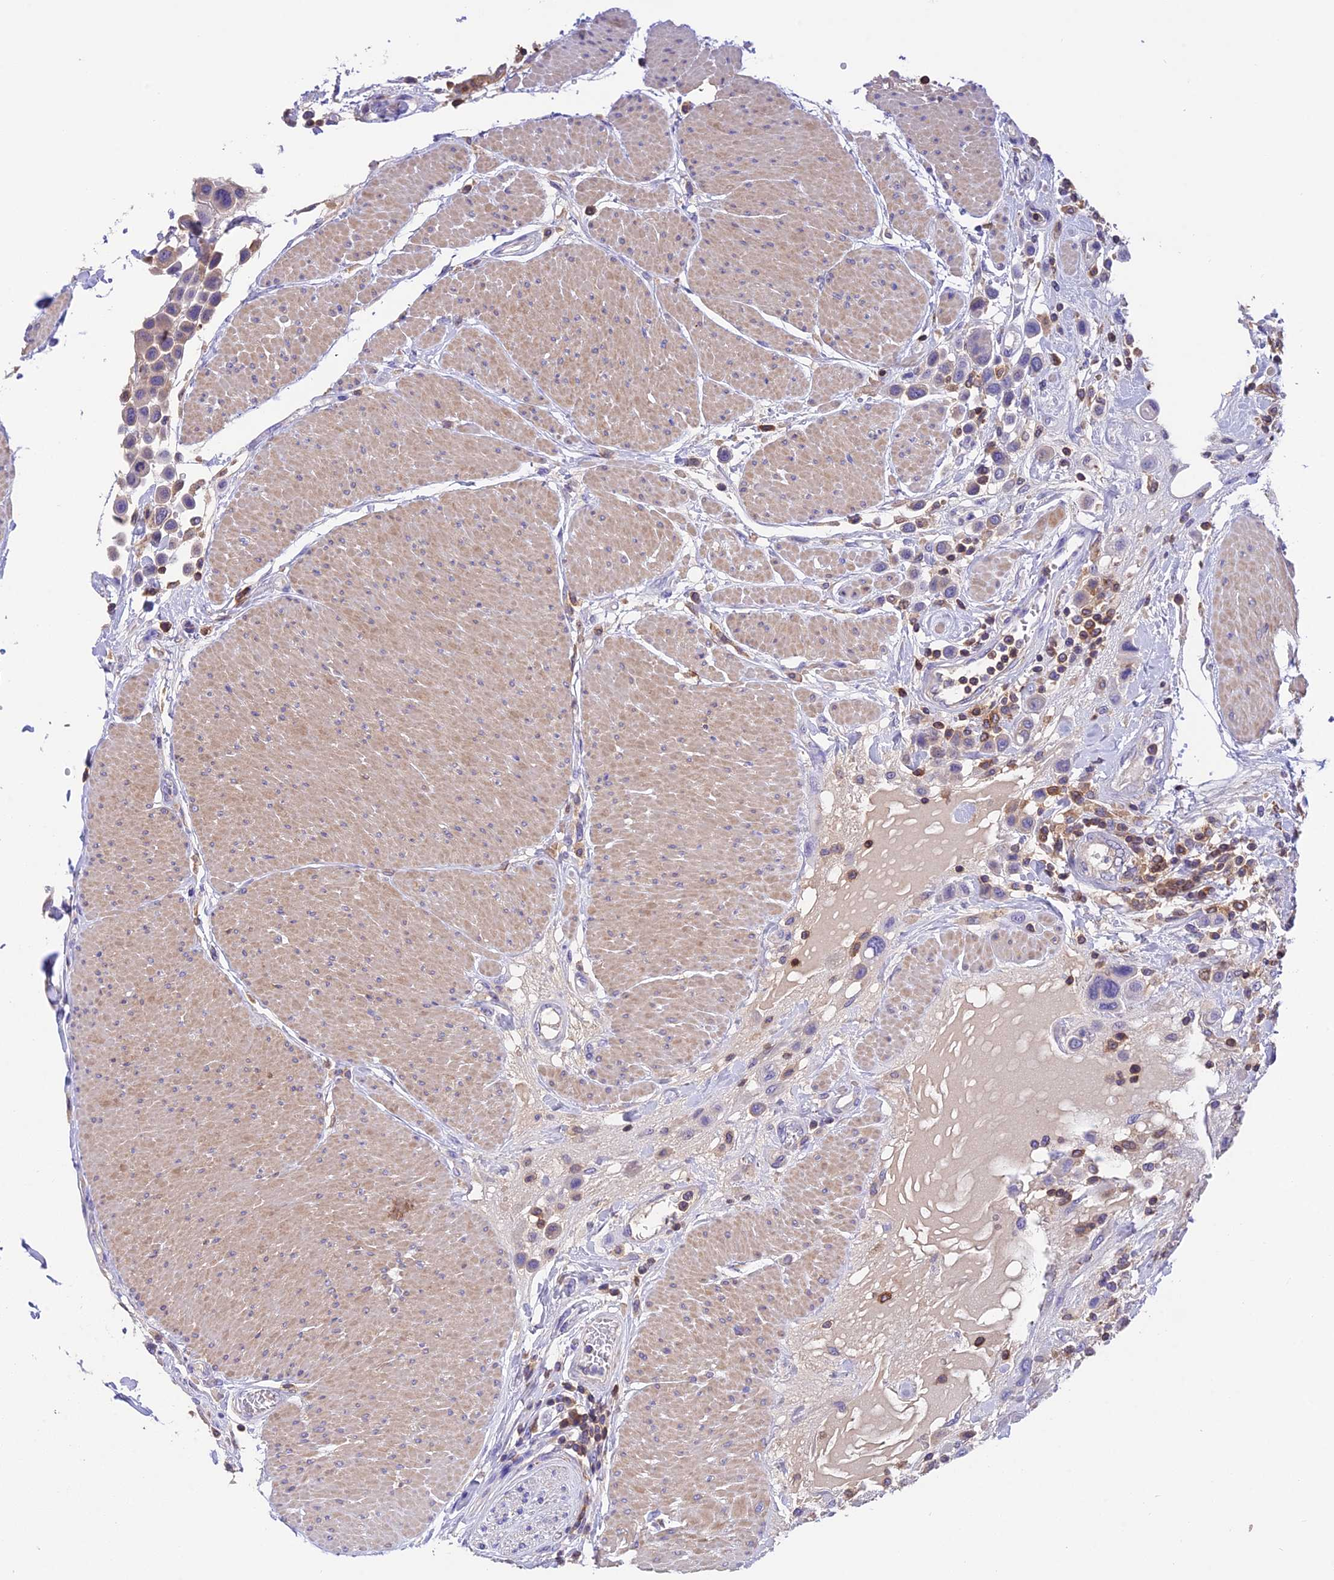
{"staining": {"intensity": "negative", "quantity": "none", "location": "none"}, "tissue": "urothelial cancer", "cell_type": "Tumor cells", "image_type": "cancer", "snomed": [{"axis": "morphology", "description": "Urothelial carcinoma, High grade"}, {"axis": "topography", "description": "Urinary bladder"}], "caption": "Photomicrograph shows no protein positivity in tumor cells of high-grade urothelial carcinoma tissue.", "gene": "LPXN", "patient": {"sex": "male", "age": 50}}